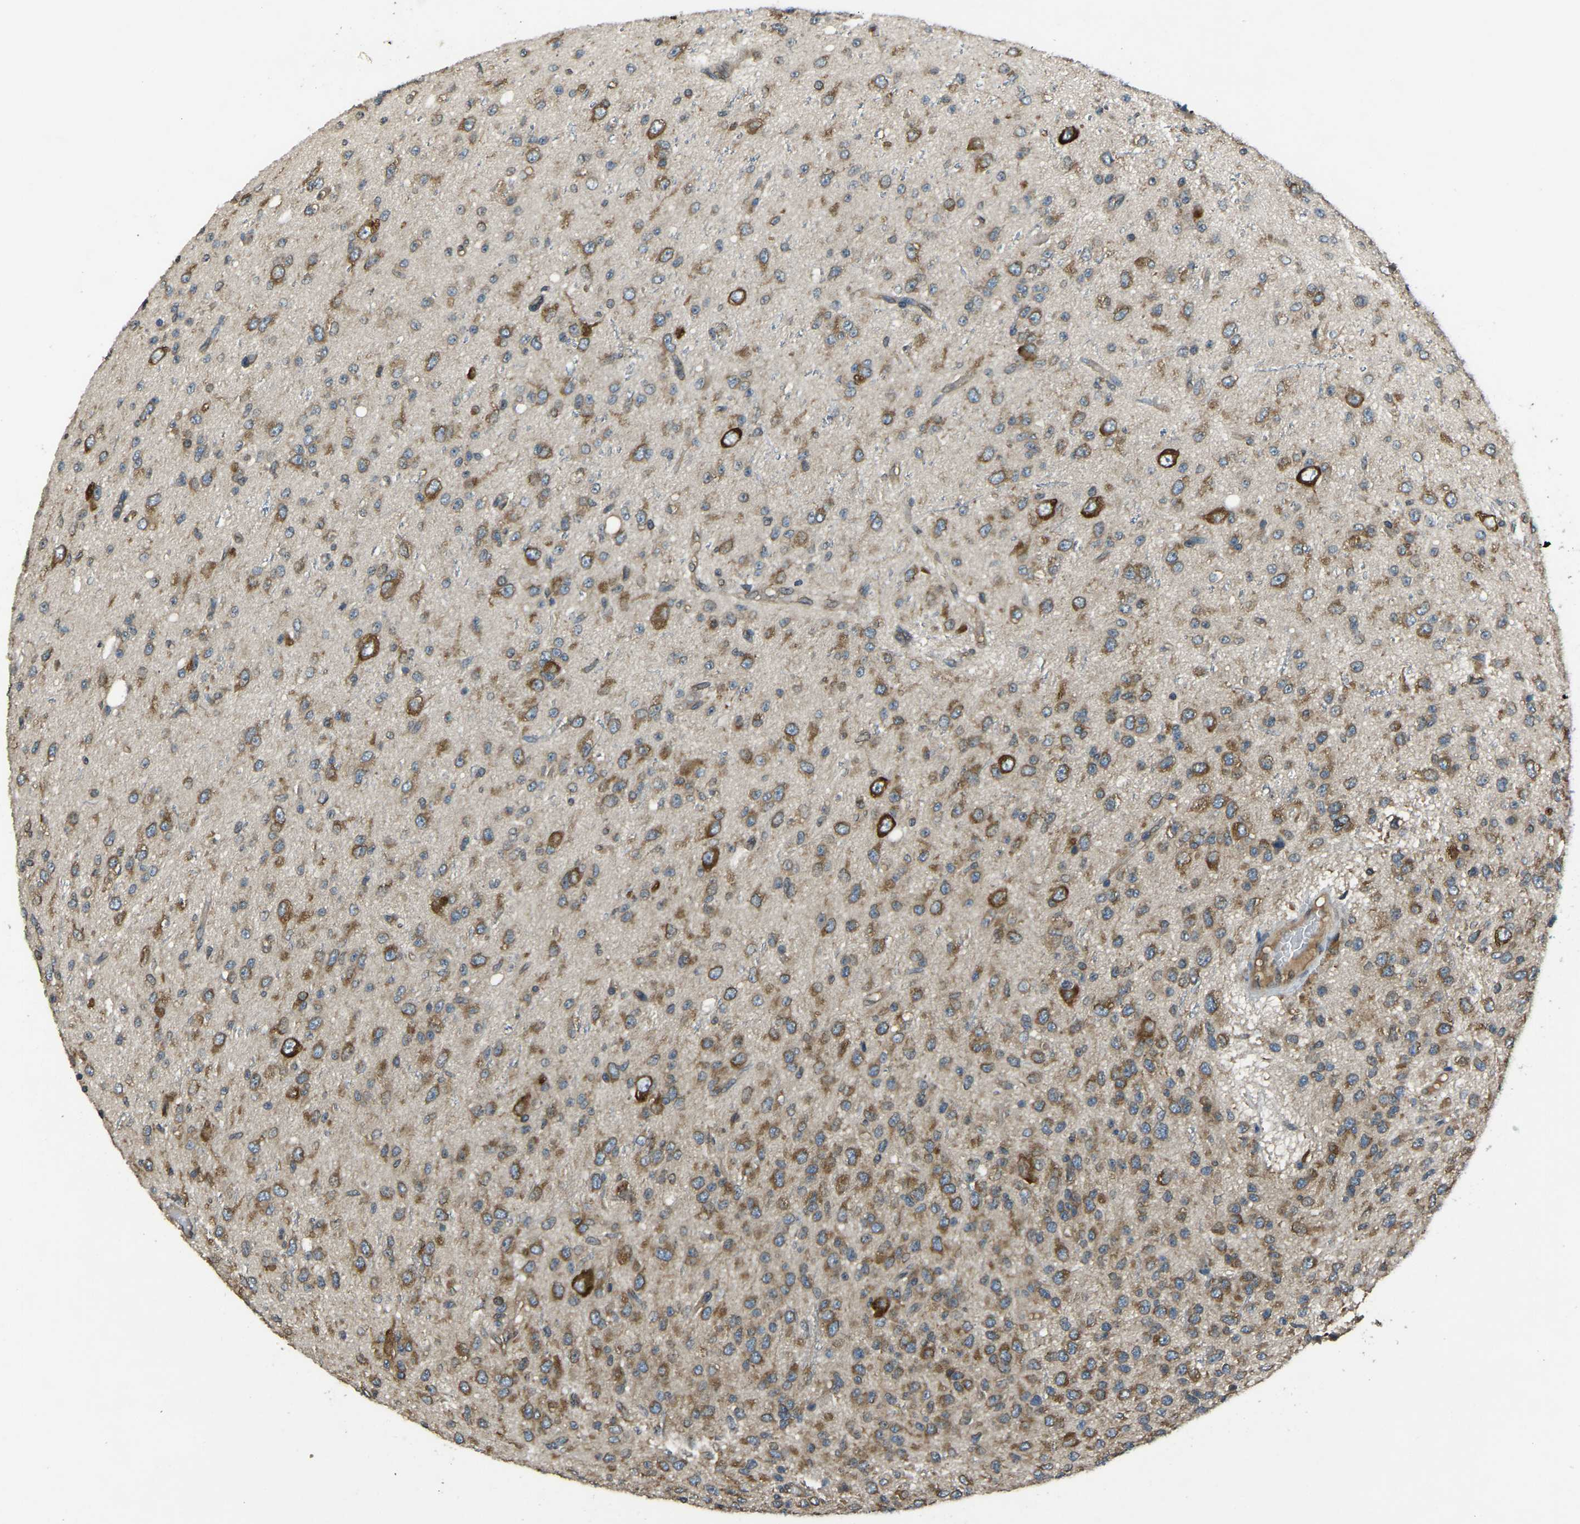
{"staining": {"intensity": "moderate", "quantity": ">75%", "location": "cytoplasmic/membranous"}, "tissue": "glioma", "cell_type": "Tumor cells", "image_type": "cancer", "snomed": [{"axis": "morphology", "description": "Glioma, malignant, High grade"}, {"axis": "topography", "description": "pancreas cauda"}], "caption": "Glioma stained with DAB IHC shows medium levels of moderate cytoplasmic/membranous expression in approximately >75% of tumor cells. (DAB = brown stain, brightfield microscopy at high magnification).", "gene": "AIMP1", "patient": {"sex": "male", "age": 60}}